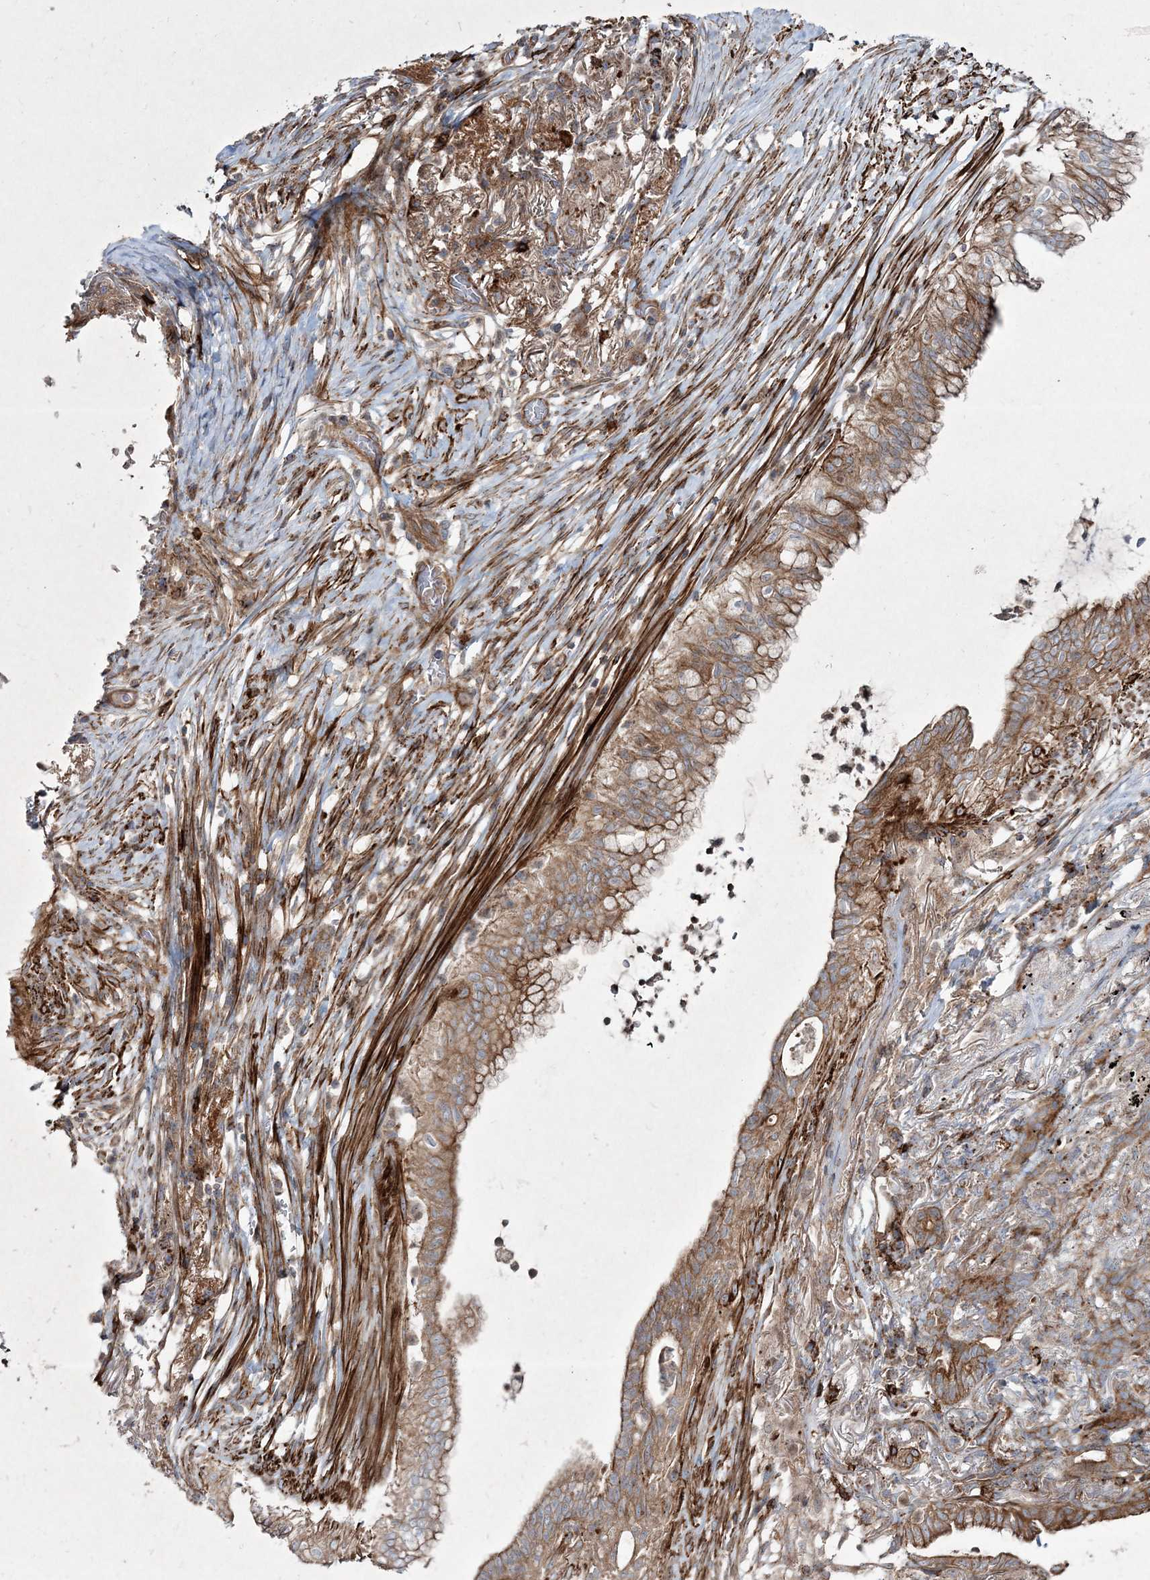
{"staining": {"intensity": "moderate", "quantity": ">75%", "location": "cytoplasmic/membranous"}, "tissue": "lung cancer", "cell_type": "Tumor cells", "image_type": "cancer", "snomed": [{"axis": "morphology", "description": "Adenocarcinoma, NOS"}, {"axis": "topography", "description": "Lung"}], "caption": "Protein staining shows moderate cytoplasmic/membranous staining in about >75% of tumor cells in adenocarcinoma (lung).", "gene": "RICTOR", "patient": {"sex": "female", "age": 70}}